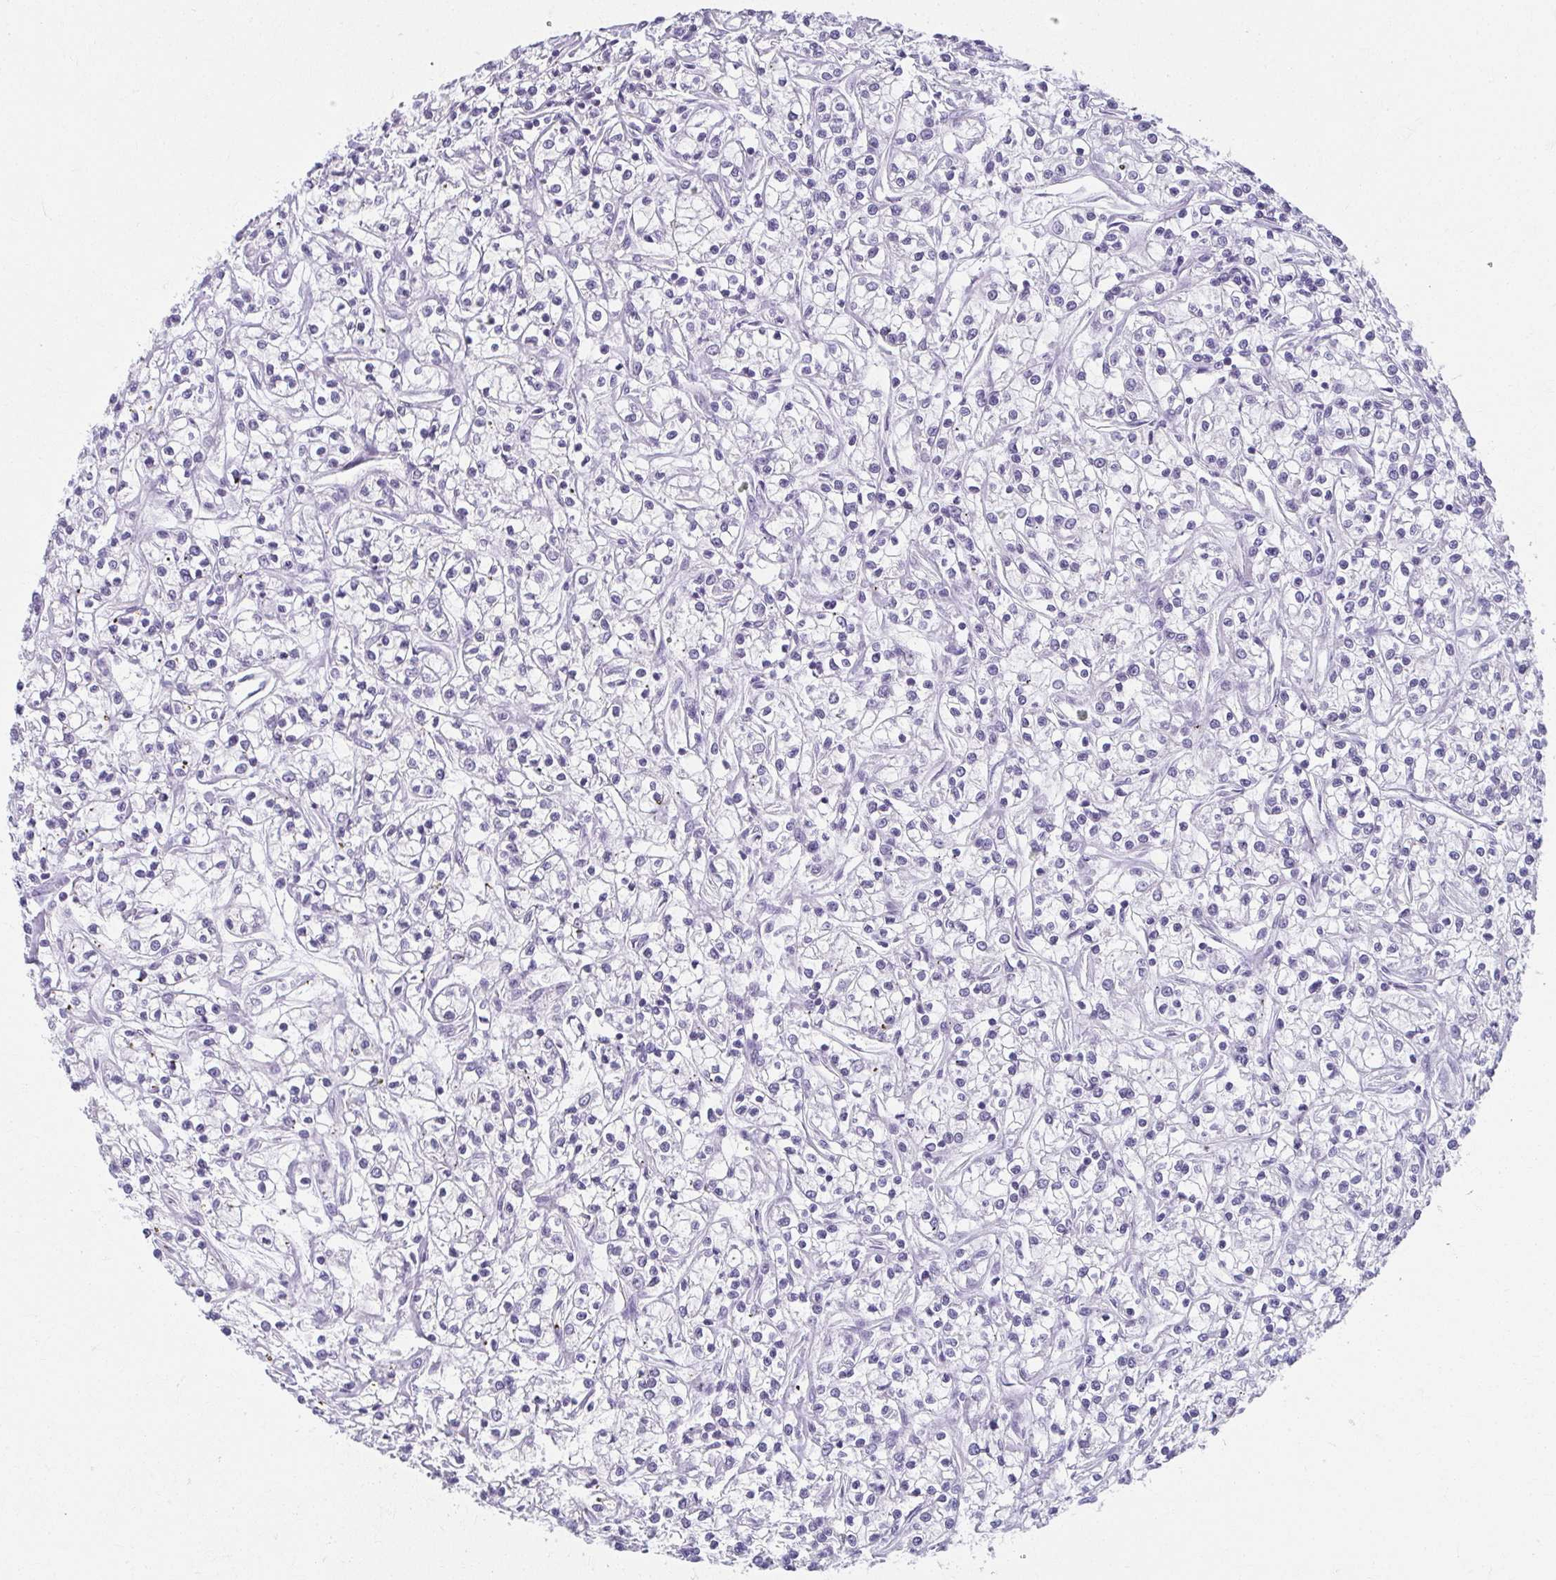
{"staining": {"intensity": "negative", "quantity": "none", "location": "none"}, "tissue": "renal cancer", "cell_type": "Tumor cells", "image_type": "cancer", "snomed": [{"axis": "morphology", "description": "Adenocarcinoma, NOS"}, {"axis": "topography", "description": "Kidney"}], "caption": "Adenocarcinoma (renal) stained for a protein using immunohistochemistry (IHC) reveals no staining tumor cells.", "gene": "MOBP", "patient": {"sex": "female", "age": 59}}